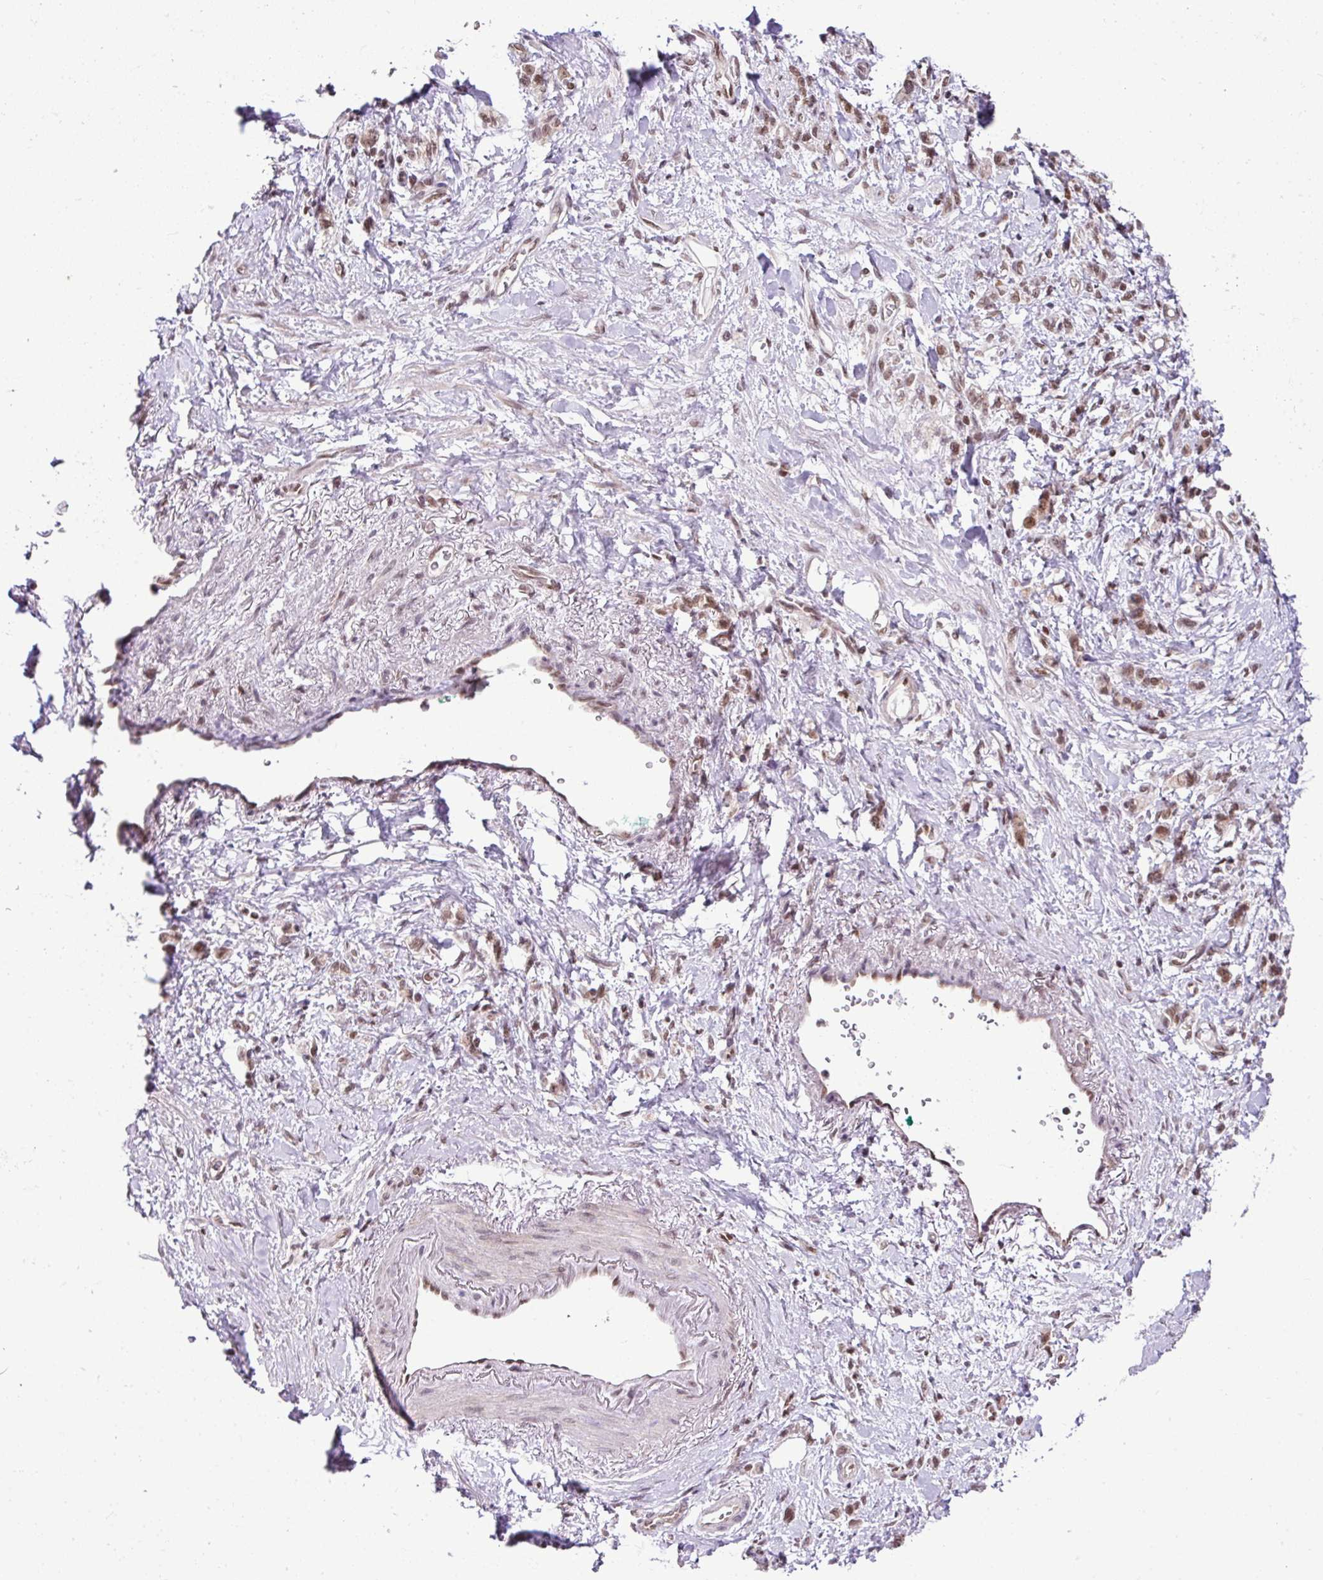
{"staining": {"intensity": "moderate", "quantity": ">75%", "location": "nuclear"}, "tissue": "stomach cancer", "cell_type": "Tumor cells", "image_type": "cancer", "snomed": [{"axis": "morphology", "description": "Adenocarcinoma, NOS"}, {"axis": "topography", "description": "Stomach"}], "caption": "This is an image of immunohistochemistry (IHC) staining of stomach cancer, which shows moderate staining in the nuclear of tumor cells.", "gene": "PGAP4", "patient": {"sex": "male", "age": 77}}